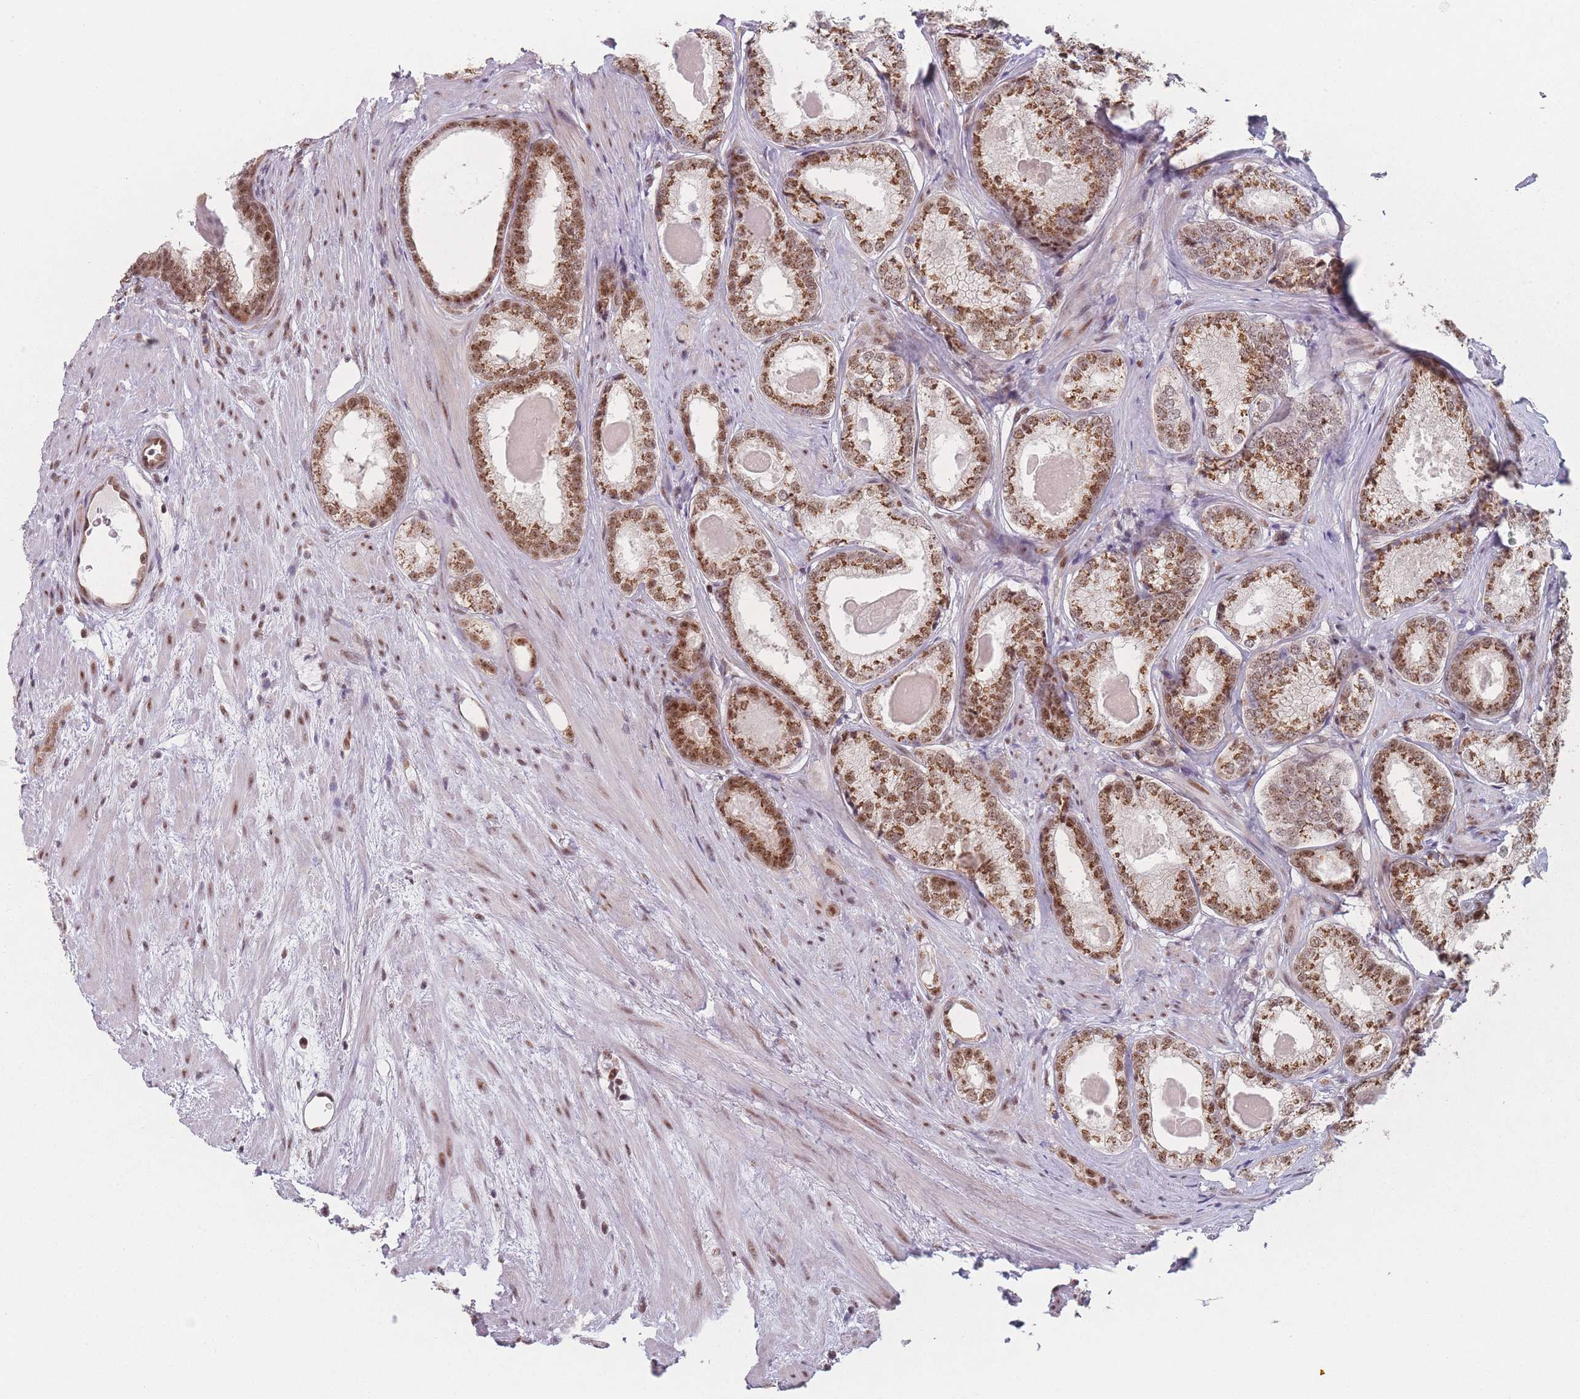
{"staining": {"intensity": "moderate", "quantity": ">75%", "location": "cytoplasmic/membranous,nuclear"}, "tissue": "prostate cancer", "cell_type": "Tumor cells", "image_type": "cancer", "snomed": [{"axis": "morphology", "description": "Adenocarcinoma, Low grade"}, {"axis": "topography", "description": "Prostate"}], "caption": "Immunohistochemistry (IHC) (DAB) staining of prostate adenocarcinoma (low-grade) exhibits moderate cytoplasmic/membranous and nuclear protein positivity in approximately >75% of tumor cells.", "gene": "ZC3H14", "patient": {"sex": "male", "age": 68}}